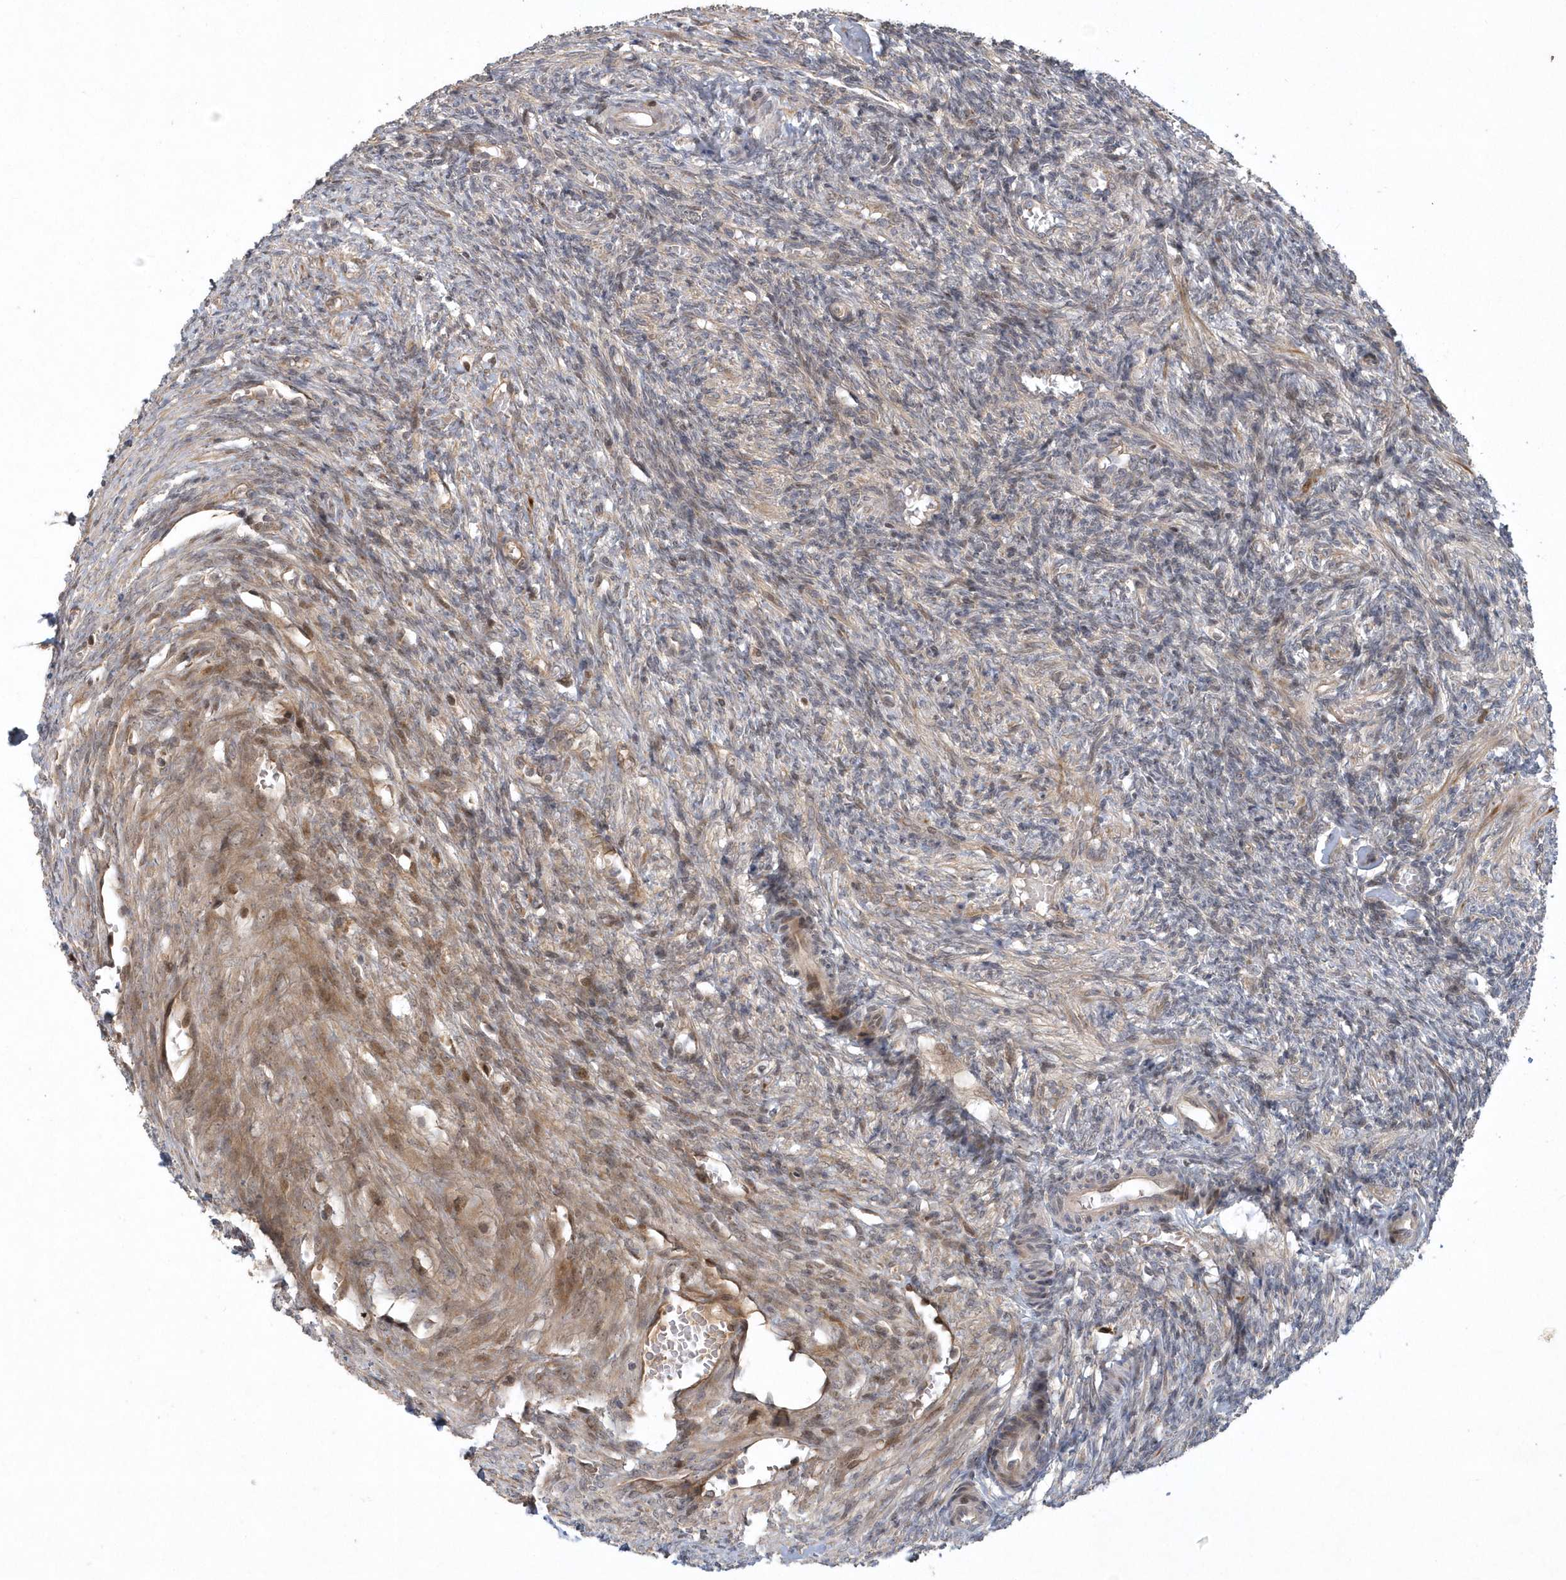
{"staining": {"intensity": "weak", "quantity": "25%-75%", "location": "cytoplasmic/membranous"}, "tissue": "ovary", "cell_type": "Ovarian stroma cells", "image_type": "normal", "snomed": [{"axis": "morphology", "description": "Normal tissue, NOS"}, {"axis": "topography", "description": "Ovary"}], "caption": "Weak cytoplasmic/membranous staining is present in approximately 25%-75% of ovarian stroma cells in benign ovary. The staining was performed using DAB (3,3'-diaminobenzidine) to visualize the protein expression in brown, while the nuclei were stained in blue with hematoxylin (Magnification: 20x).", "gene": "TRAIP", "patient": {"sex": "female", "age": 27}}